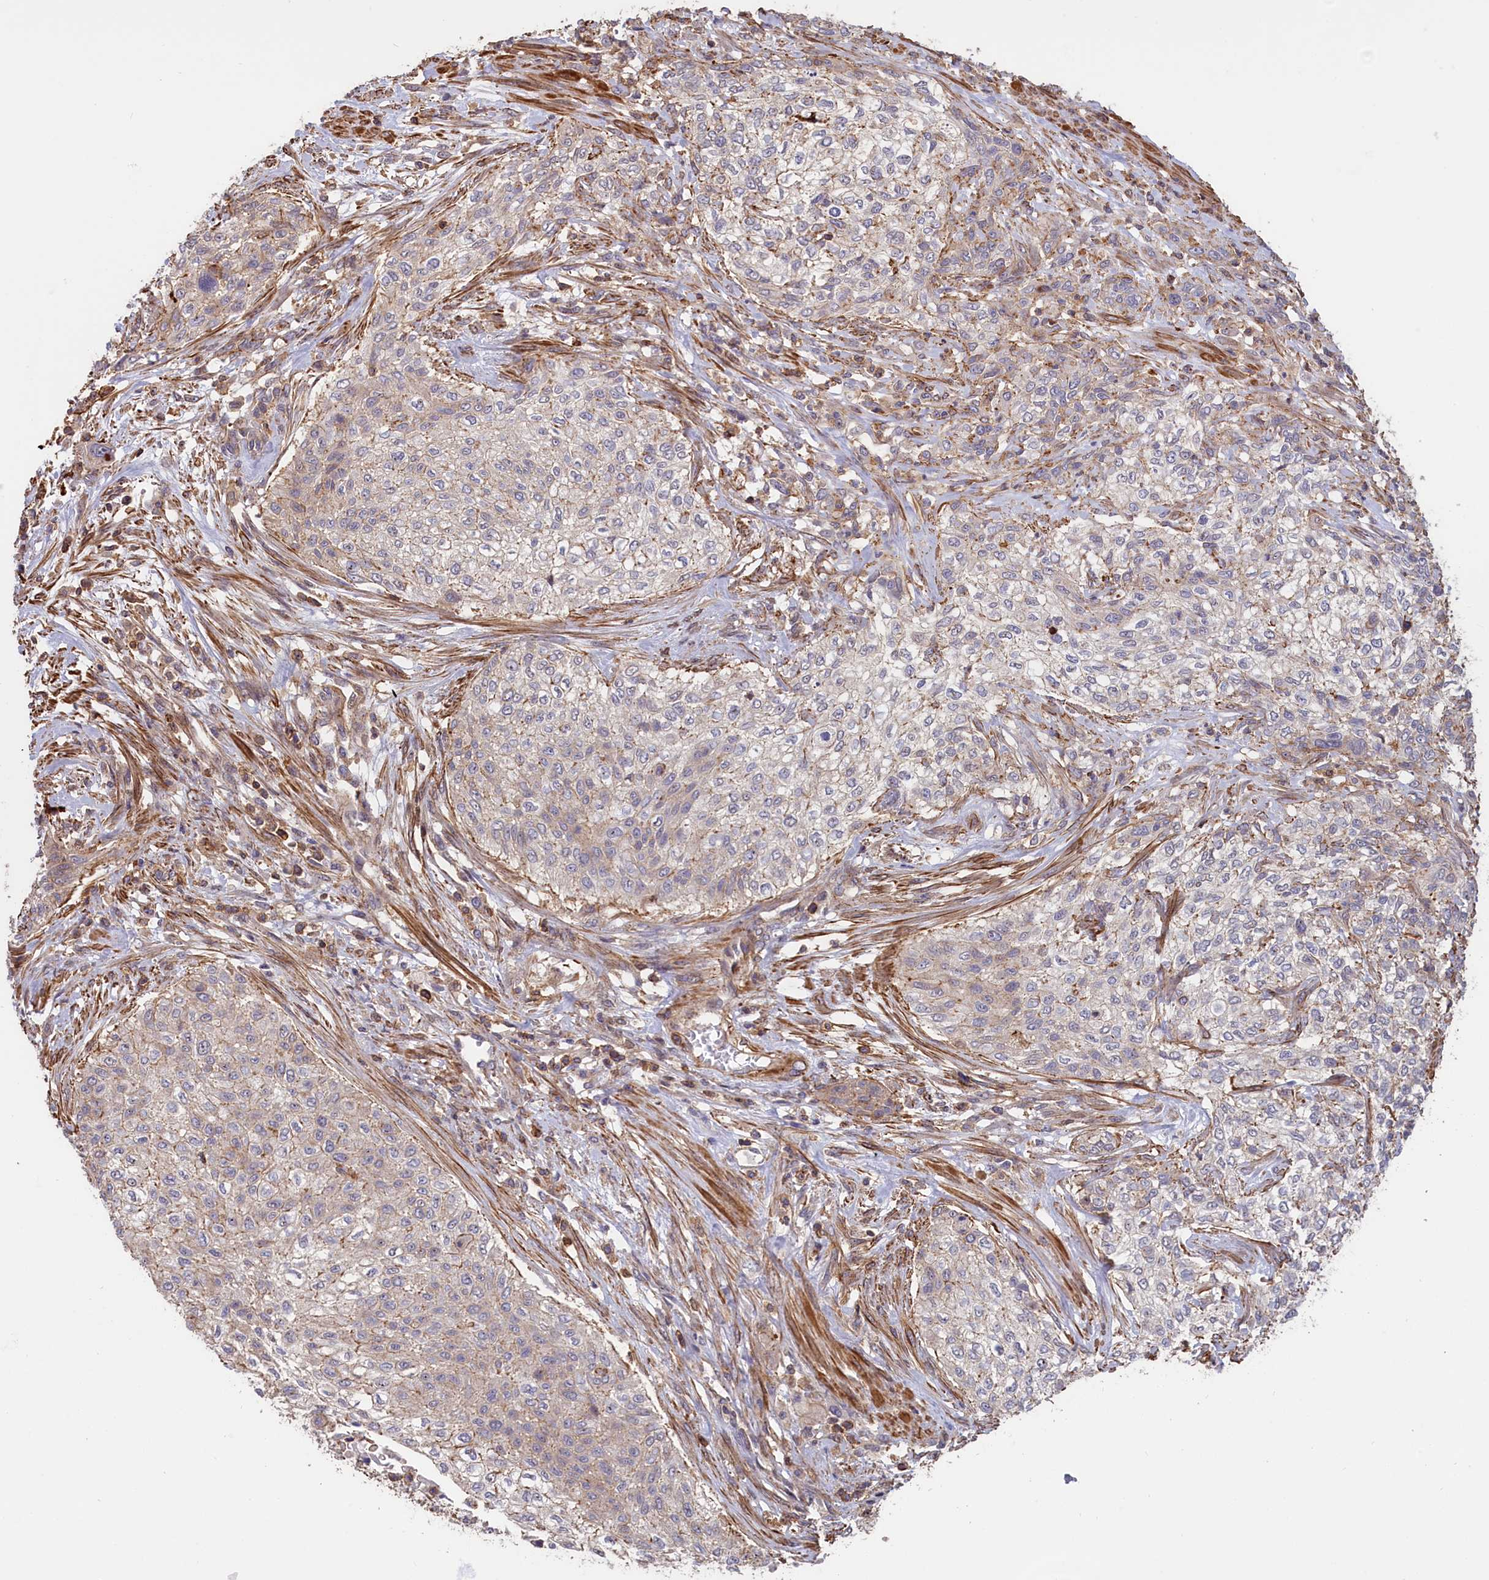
{"staining": {"intensity": "negative", "quantity": "none", "location": "none"}, "tissue": "urothelial cancer", "cell_type": "Tumor cells", "image_type": "cancer", "snomed": [{"axis": "morphology", "description": "Normal tissue, NOS"}, {"axis": "morphology", "description": "Urothelial carcinoma, NOS"}, {"axis": "topography", "description": "Urinary bladder"}, {"axis": "topography", "description": "Peripheral nerve tissue"}], "caption": "High power microscopy histopathology image of an immunohistochemistry micrograph of transitional cell carcinoma, revealing no significant positivity in tumor cells. (DAB (3,3'-diaminobenzidine) immunohistochemistry visualized using brightfield microscopy, high magnification).", "gene": "ANKRD27", "patient": {"sex": "male", "age": 35}}